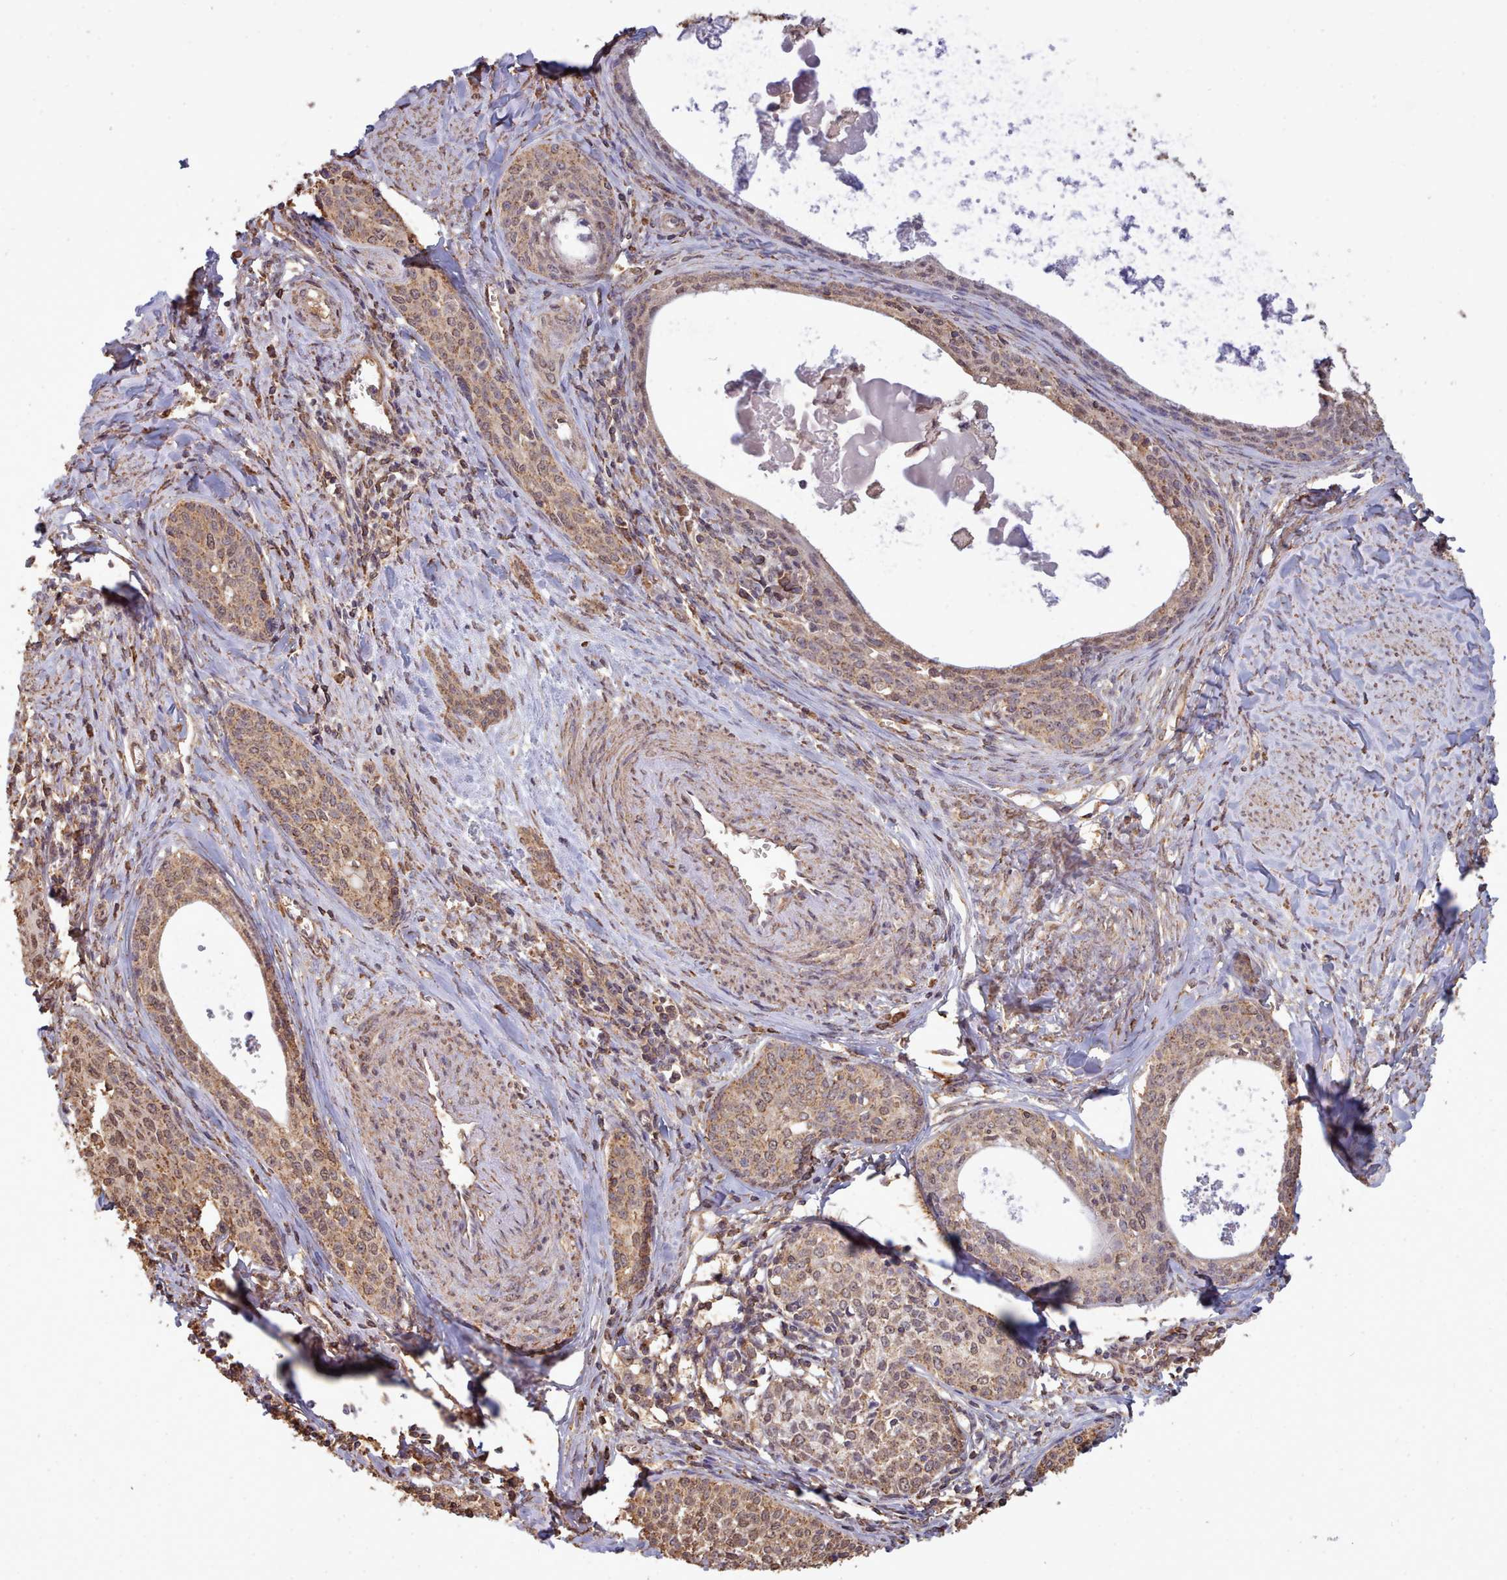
{"staining": {"intensity": "moderate", "quantity": ">75%", "location": "cytoplasmic/membranous,nuclear"}, "tissue": "cervical cancer", "cell_type": "Tumor cells", "image_type": "cancer", "snomed": [{"axis": "morphology", "description": "Squamous cell carcinoma, NOS"}, {"axis": "morphology", "description": "Adenocarcinoma, NOS"}, {"axis": "topography", "description": "Cervix"}], "caption": "Tumor cells exhibit medium levels of moderate cytoplasmic/membranous and nuclear expression in about >75% of cells in cervical cancer (squamous cell carcinoma).", "gene": "METRN", "patient": {"sex": "female", "age": 52}}